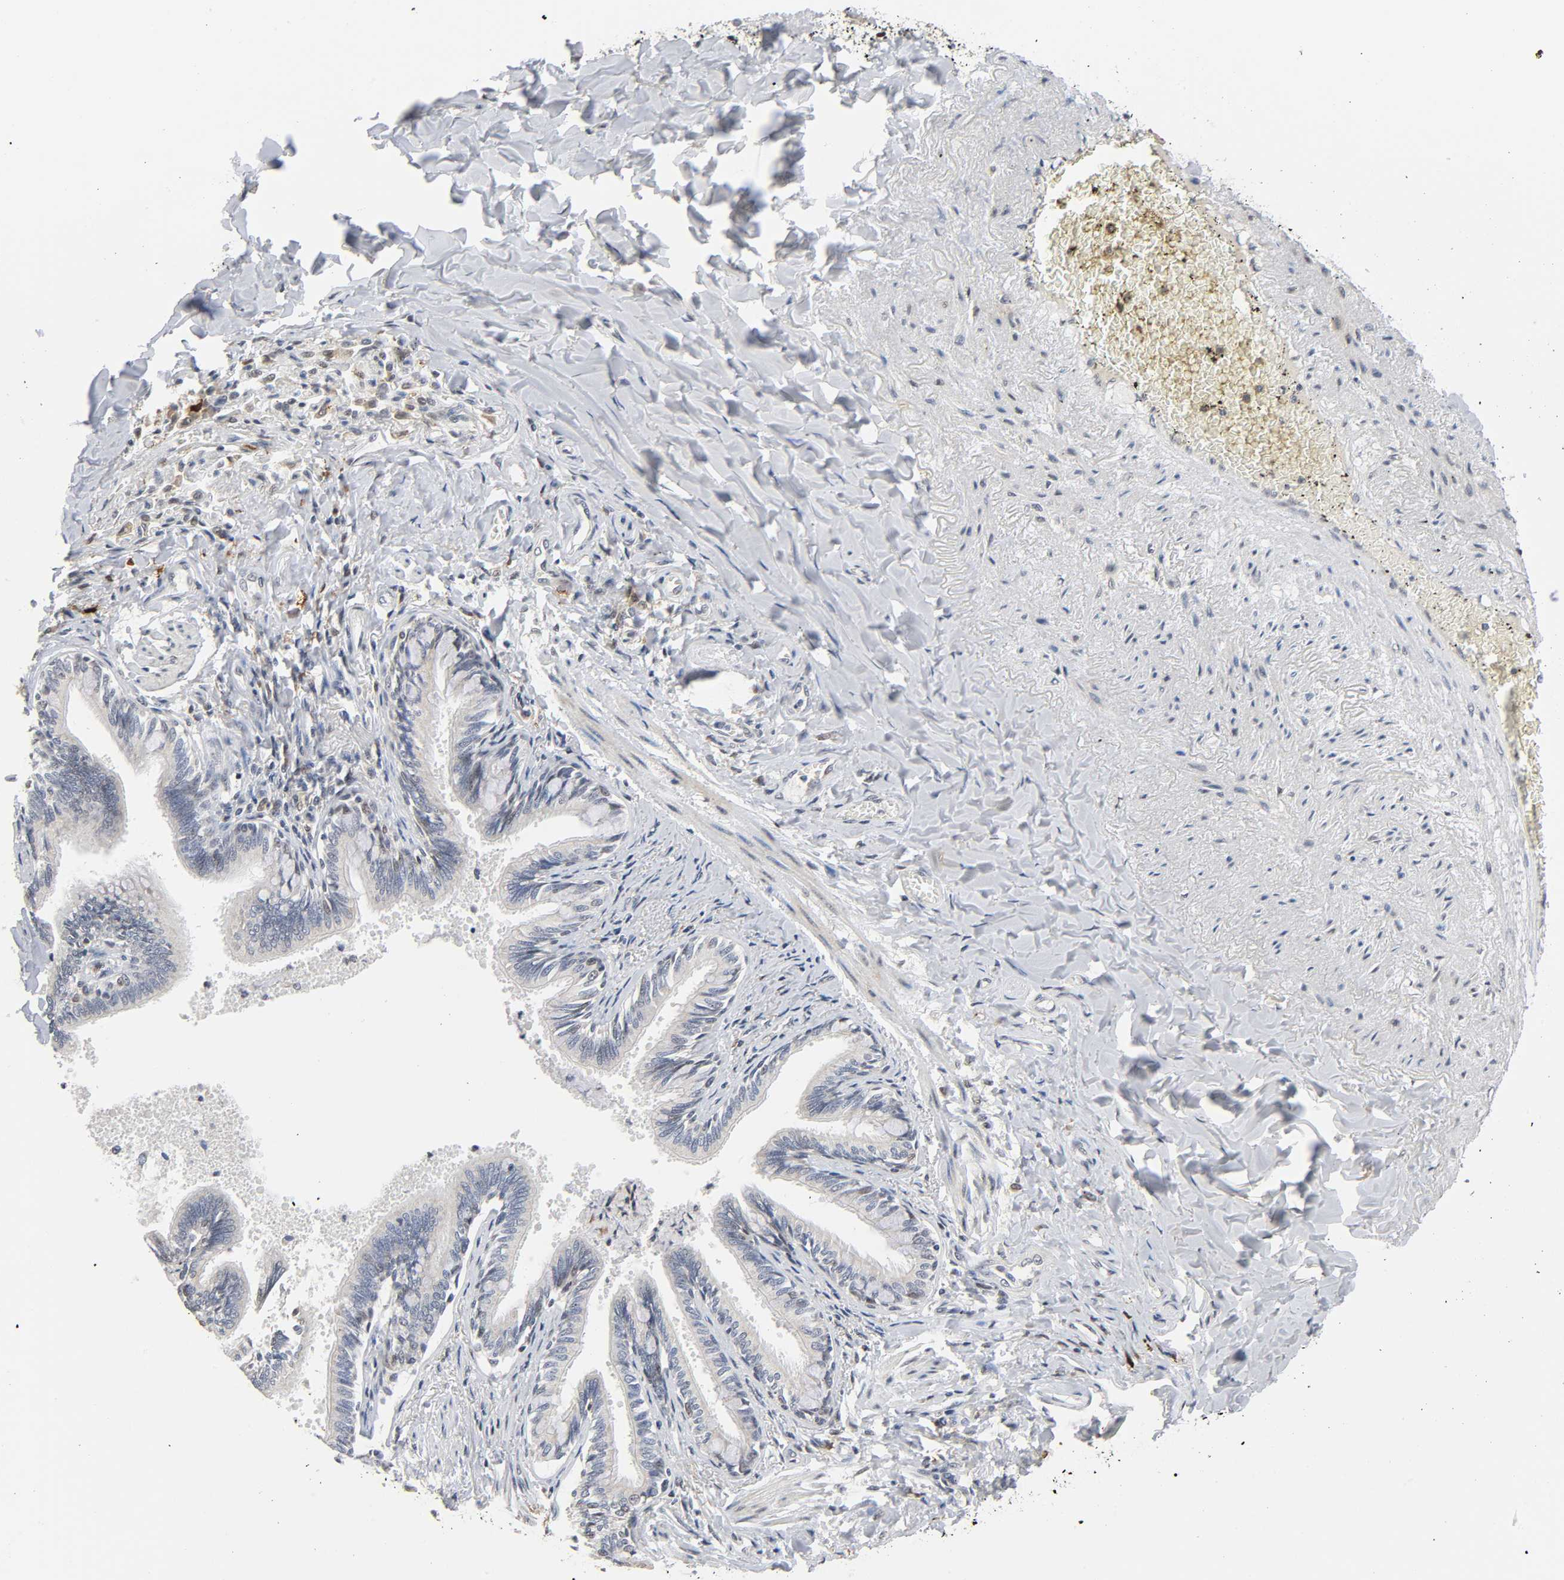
{"staining": {"intensity": "moderate", "quantity": ">75%", "location": "nuclear"}, "tissue": "bronchus", "cell_type": "Respiratory epithelial cells", "image_type": "normal", "snomed": [{"axis": "morphology", "description": "Normal tissue, NOS"}, {"axis": "topography", "description": "Lung"}], "caption": "Unremarkable bronchus exhibits moderate nuclear expression in approximately >75% of respiratory epithelial cells.", "gene": "KAT2B", "patient": {"sex": "male", "age": 64}}